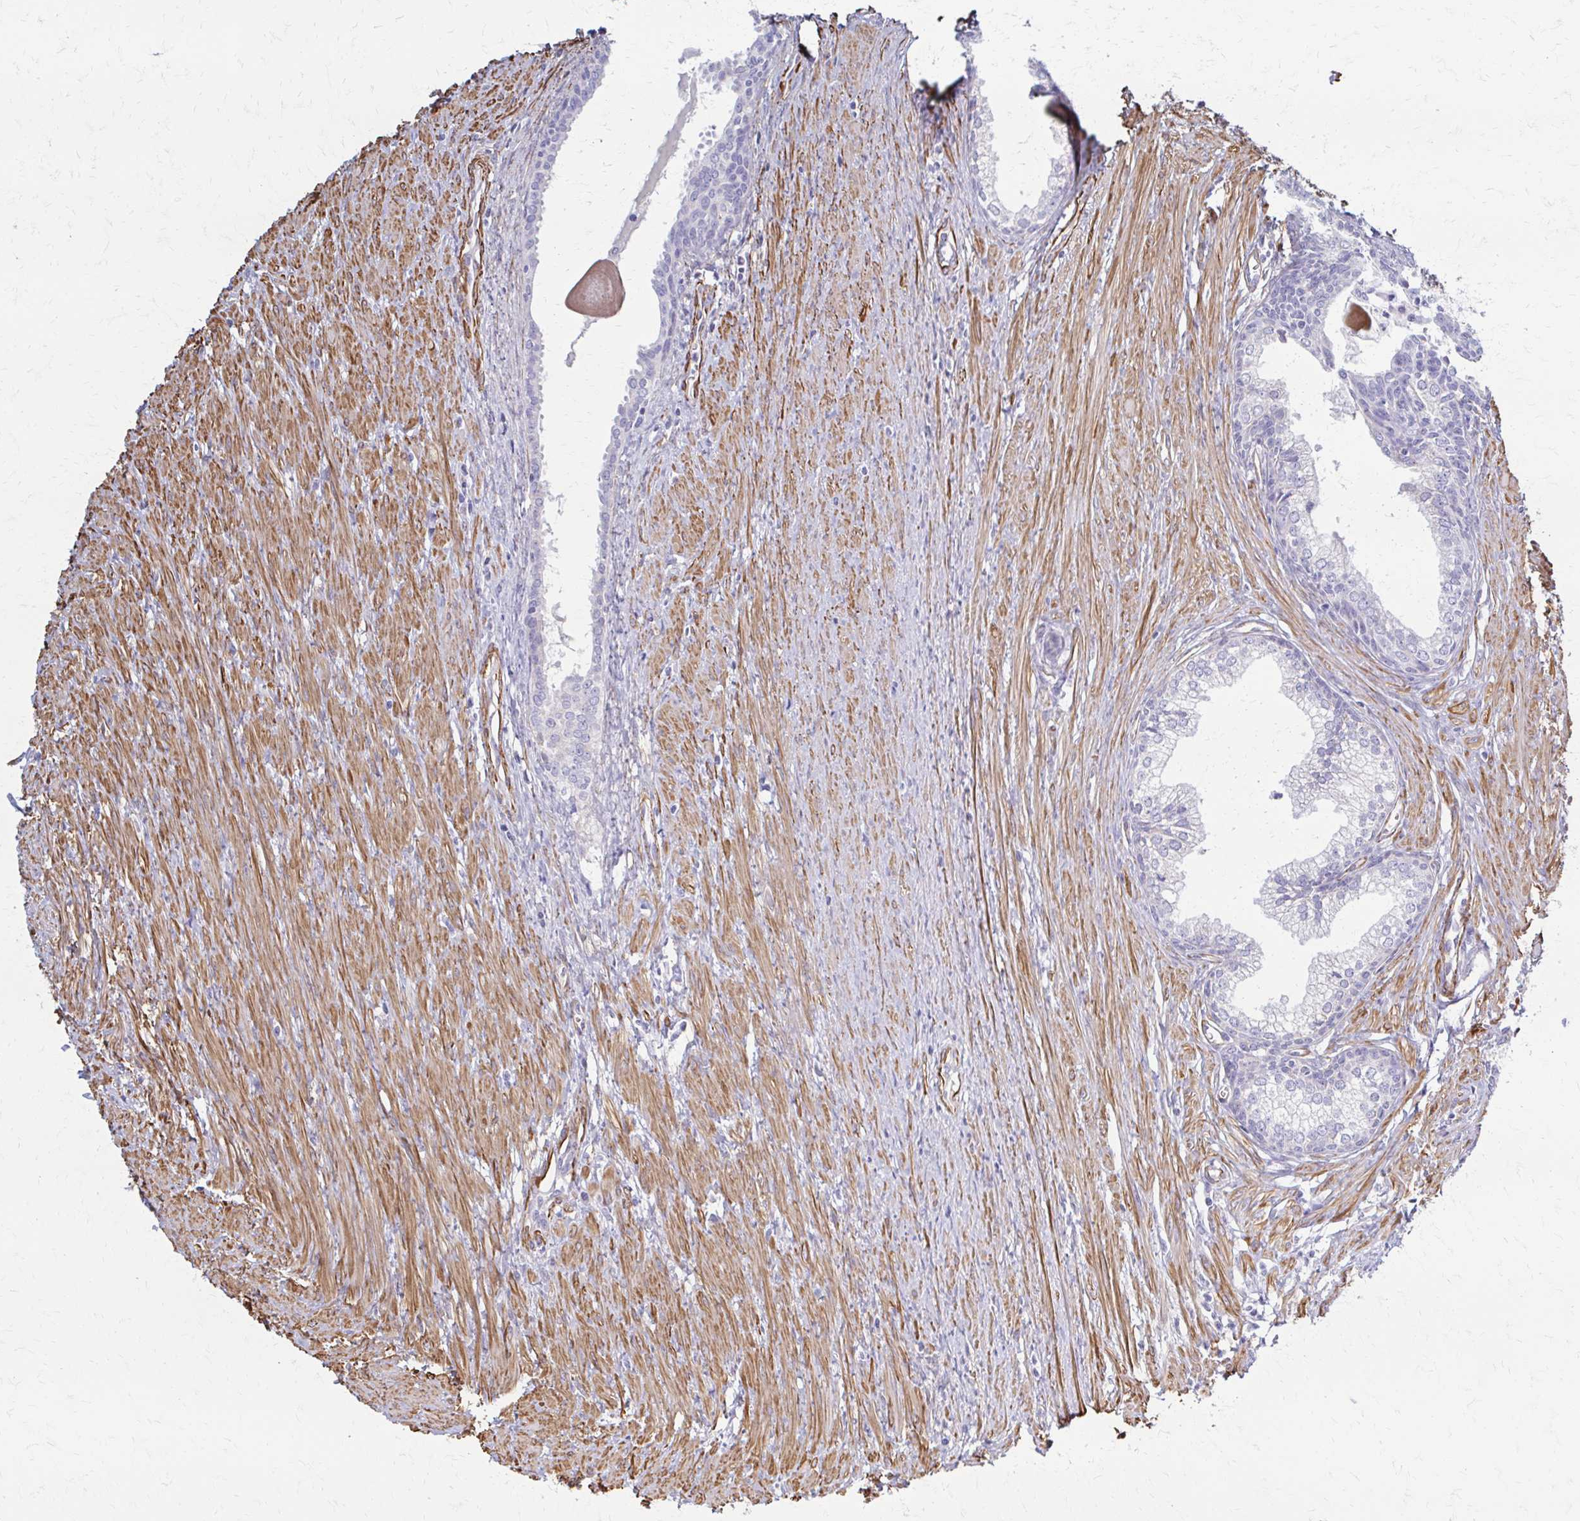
{"staining": {"intensity": "negative", "quantity": "none", "location": "none"}, "tissue": "prostate cancer", "cell_type": "Tumor cells", "image_type": "cancer", "snomed": [{"axis": "morphology", "description": "Adenocarcinoma, High grade"}, {"axis": "topography", "description": "Prostate"}], "caption": "A high-resolution image shows IHC staining of high-grade adenocarcinoma (prostate), which demonstrates no significant expression in tumor cells.", "gene": "TIMMDC1", "patient": {"sex": "male", "age": 68}}